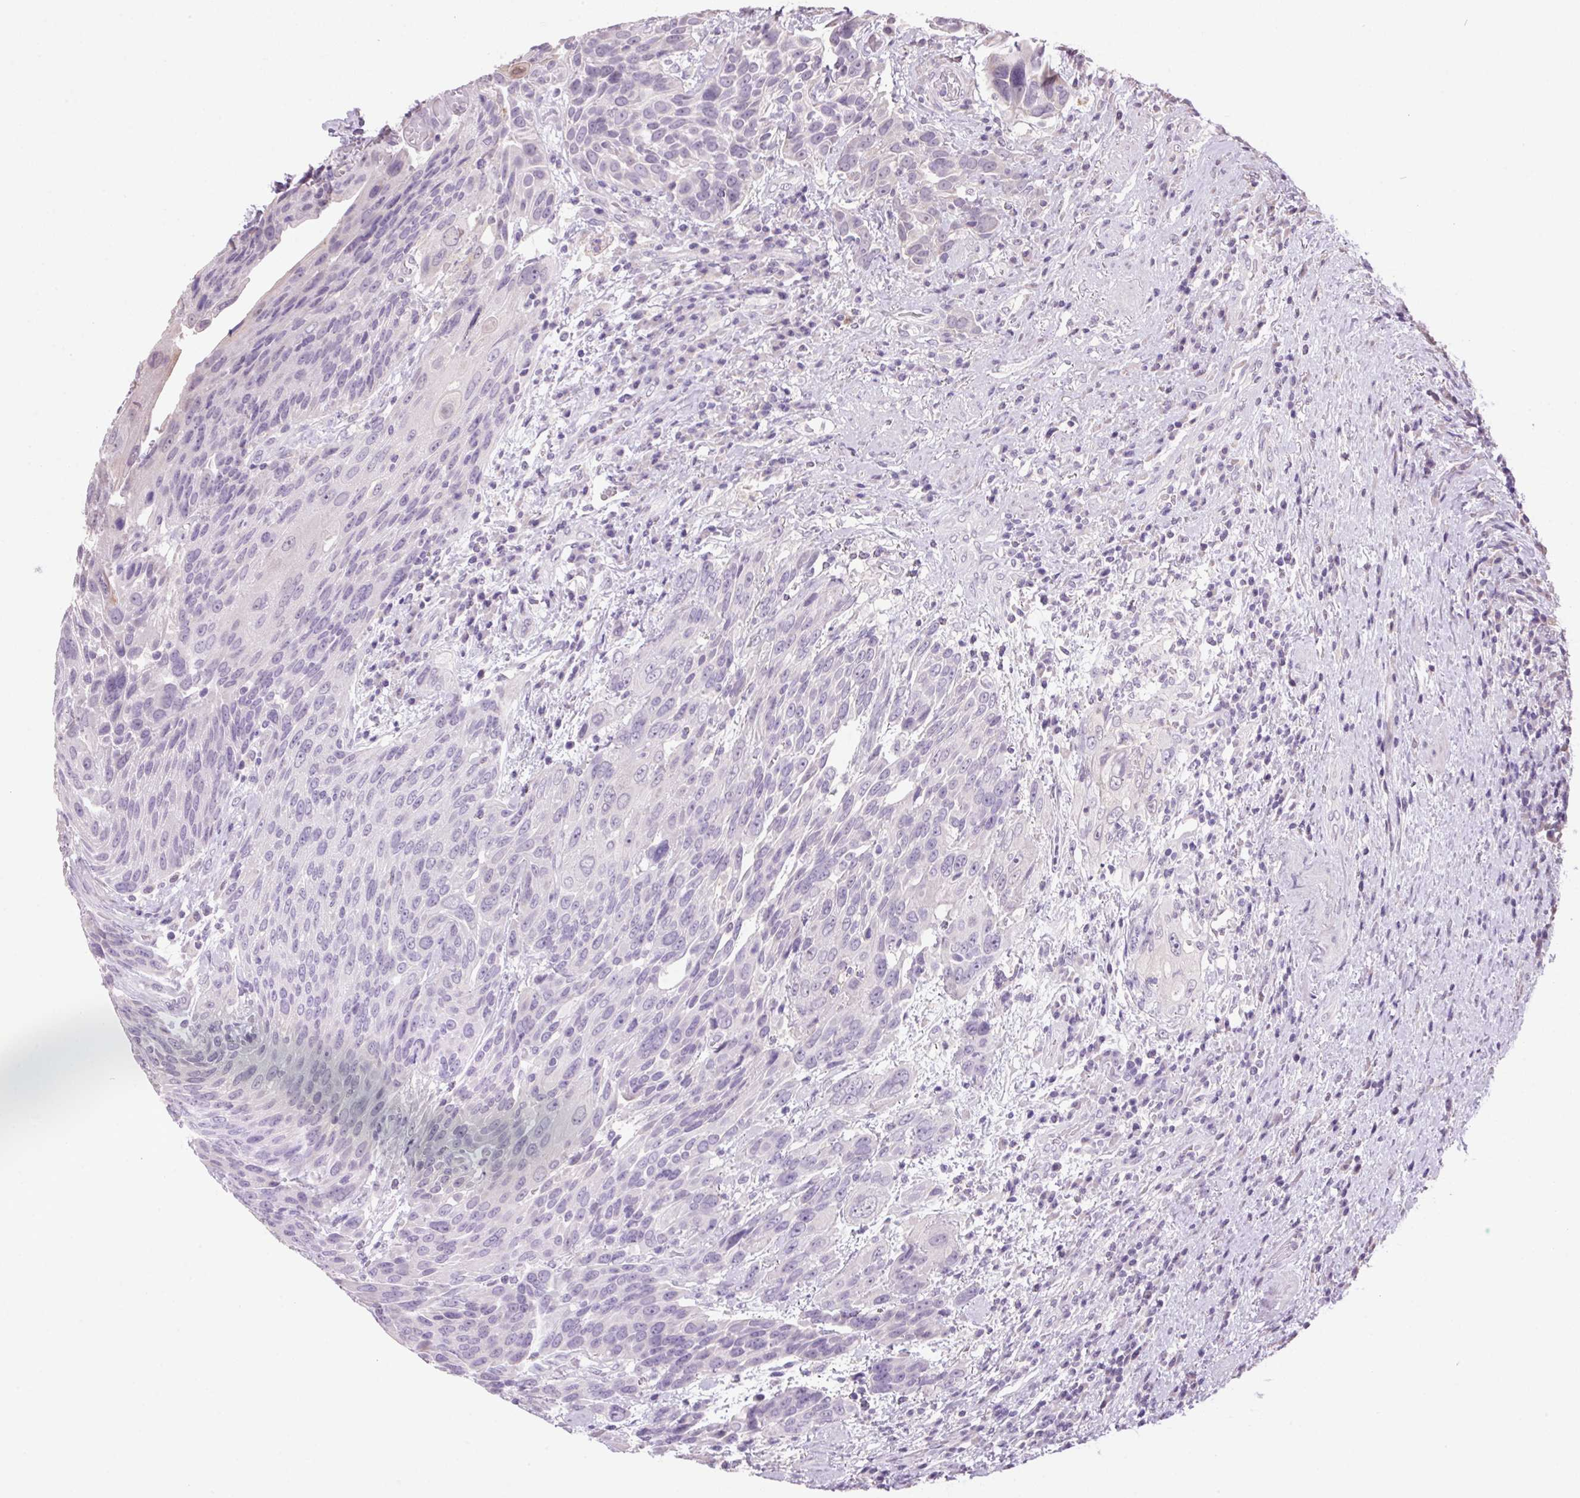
{"staining": {"intensity": "negative", "quantity": "none", "location": "none"}, "tissue": "urothelial cancer", "cell_type": "Tumor cells", "image_type": "cancer", "snomed": [{"axis": "morphology", "description": "Urothelial carcinoma, High grade"}, {"axis": "topography", "description": "Urinary bladder"}], "caption": "Immunohistochemical staining of high-grade urothelial carcinoma demonstrates no significant positivity in tumor cells.", "gene": "VWA3B", "patient": {"sex": "female", "age": 70}}